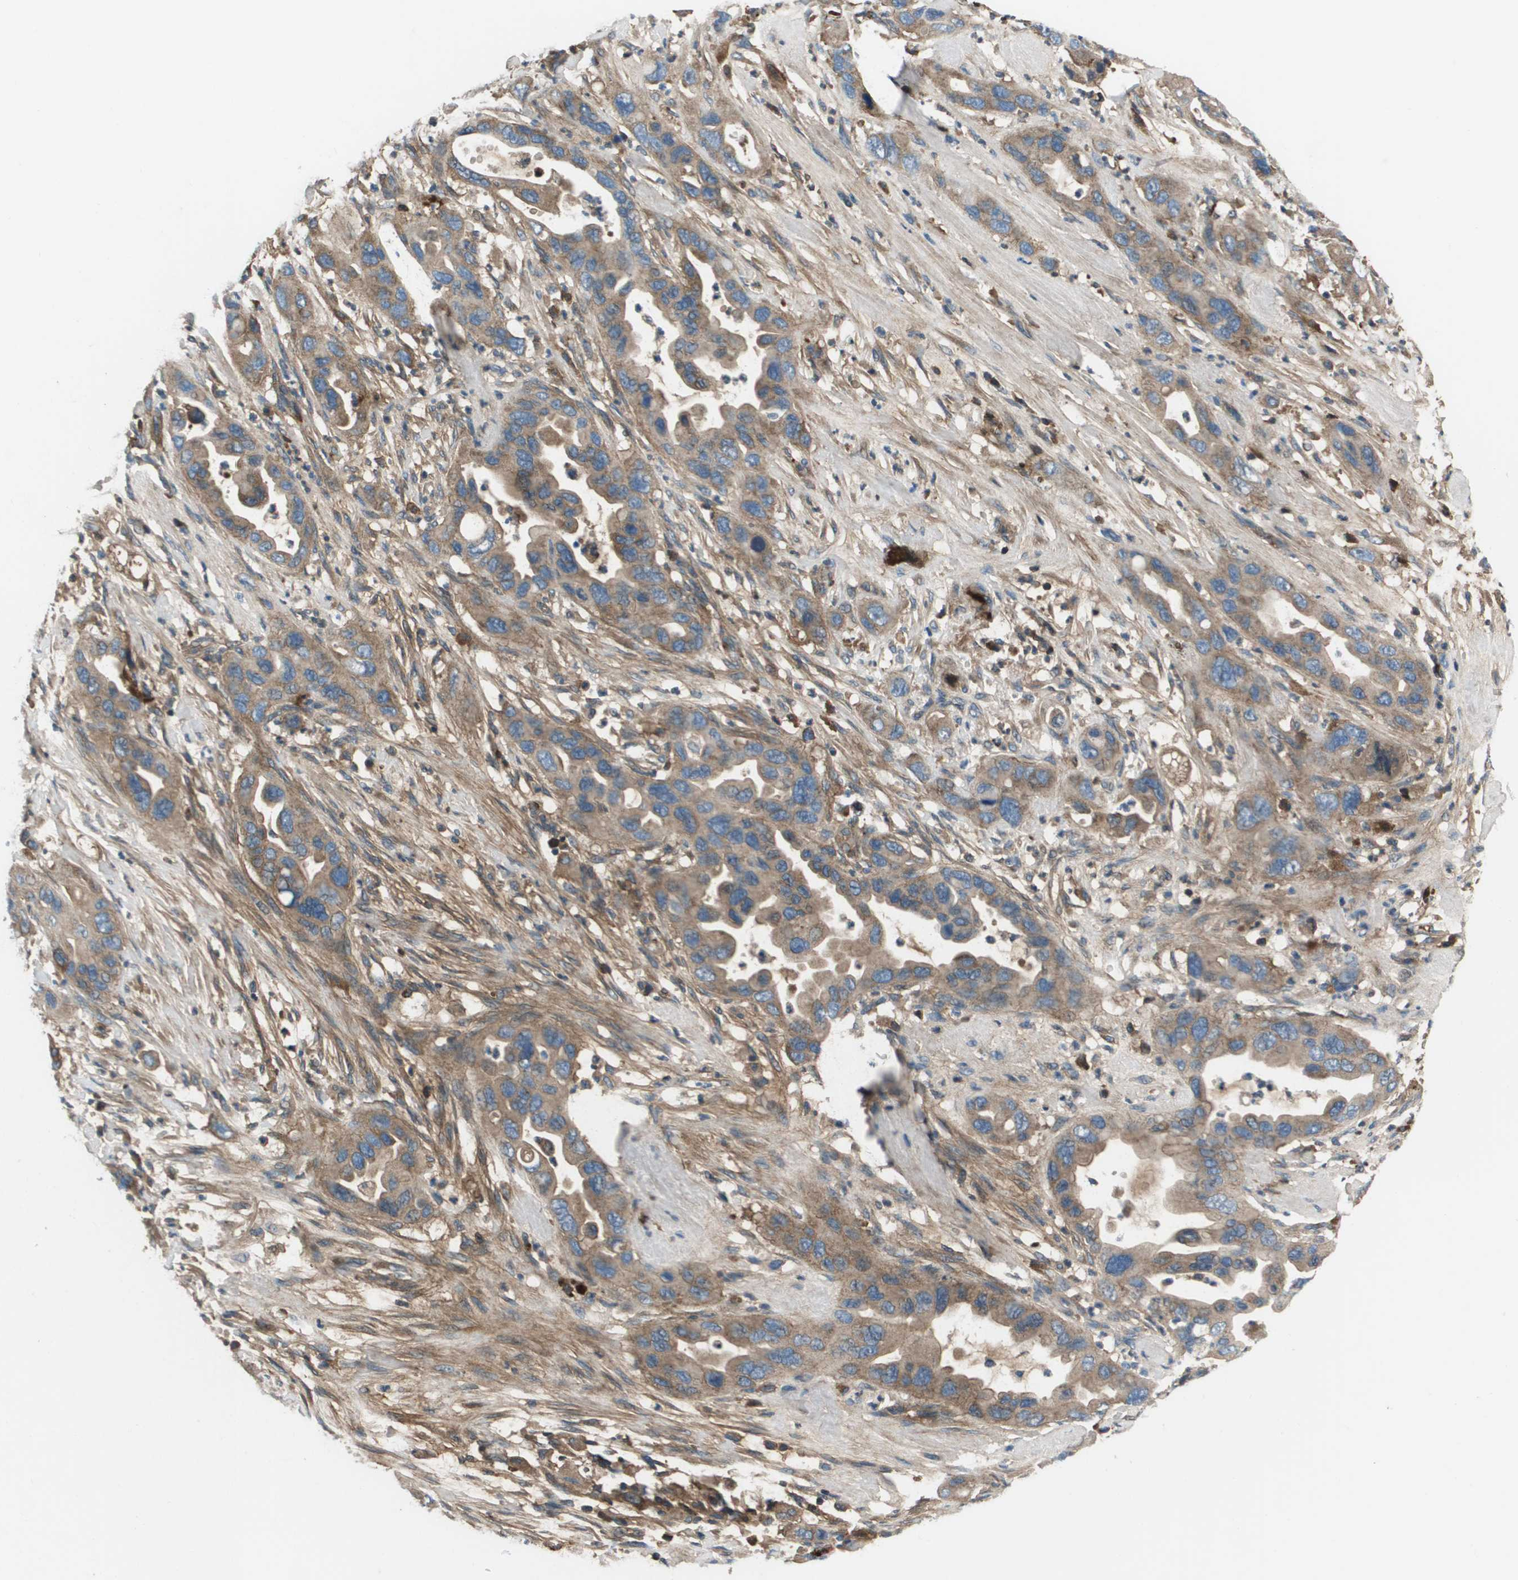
{"staining": {"intensity": "moderate", "quantity": ">75%", "location": "cytoplasmic/membranous"}, "tissue": "pancreatic cancer", "cell_type": "Tumor cells", "image_type": "cancer", "snomed": [{"axis": "morphology", "description": "Adenocarcinoma, NOS"}, {"axis": "topography", "description": "Pancreas"}], "caption": "This is a photomicrograph of IHC staining of pancreatic adenocarcinoma, which shows moderate expression in the cytoplasmic/membranous of tumor cells.", "gene": "PCOLCE", "patient": {"sex": "female", "age": 71}}